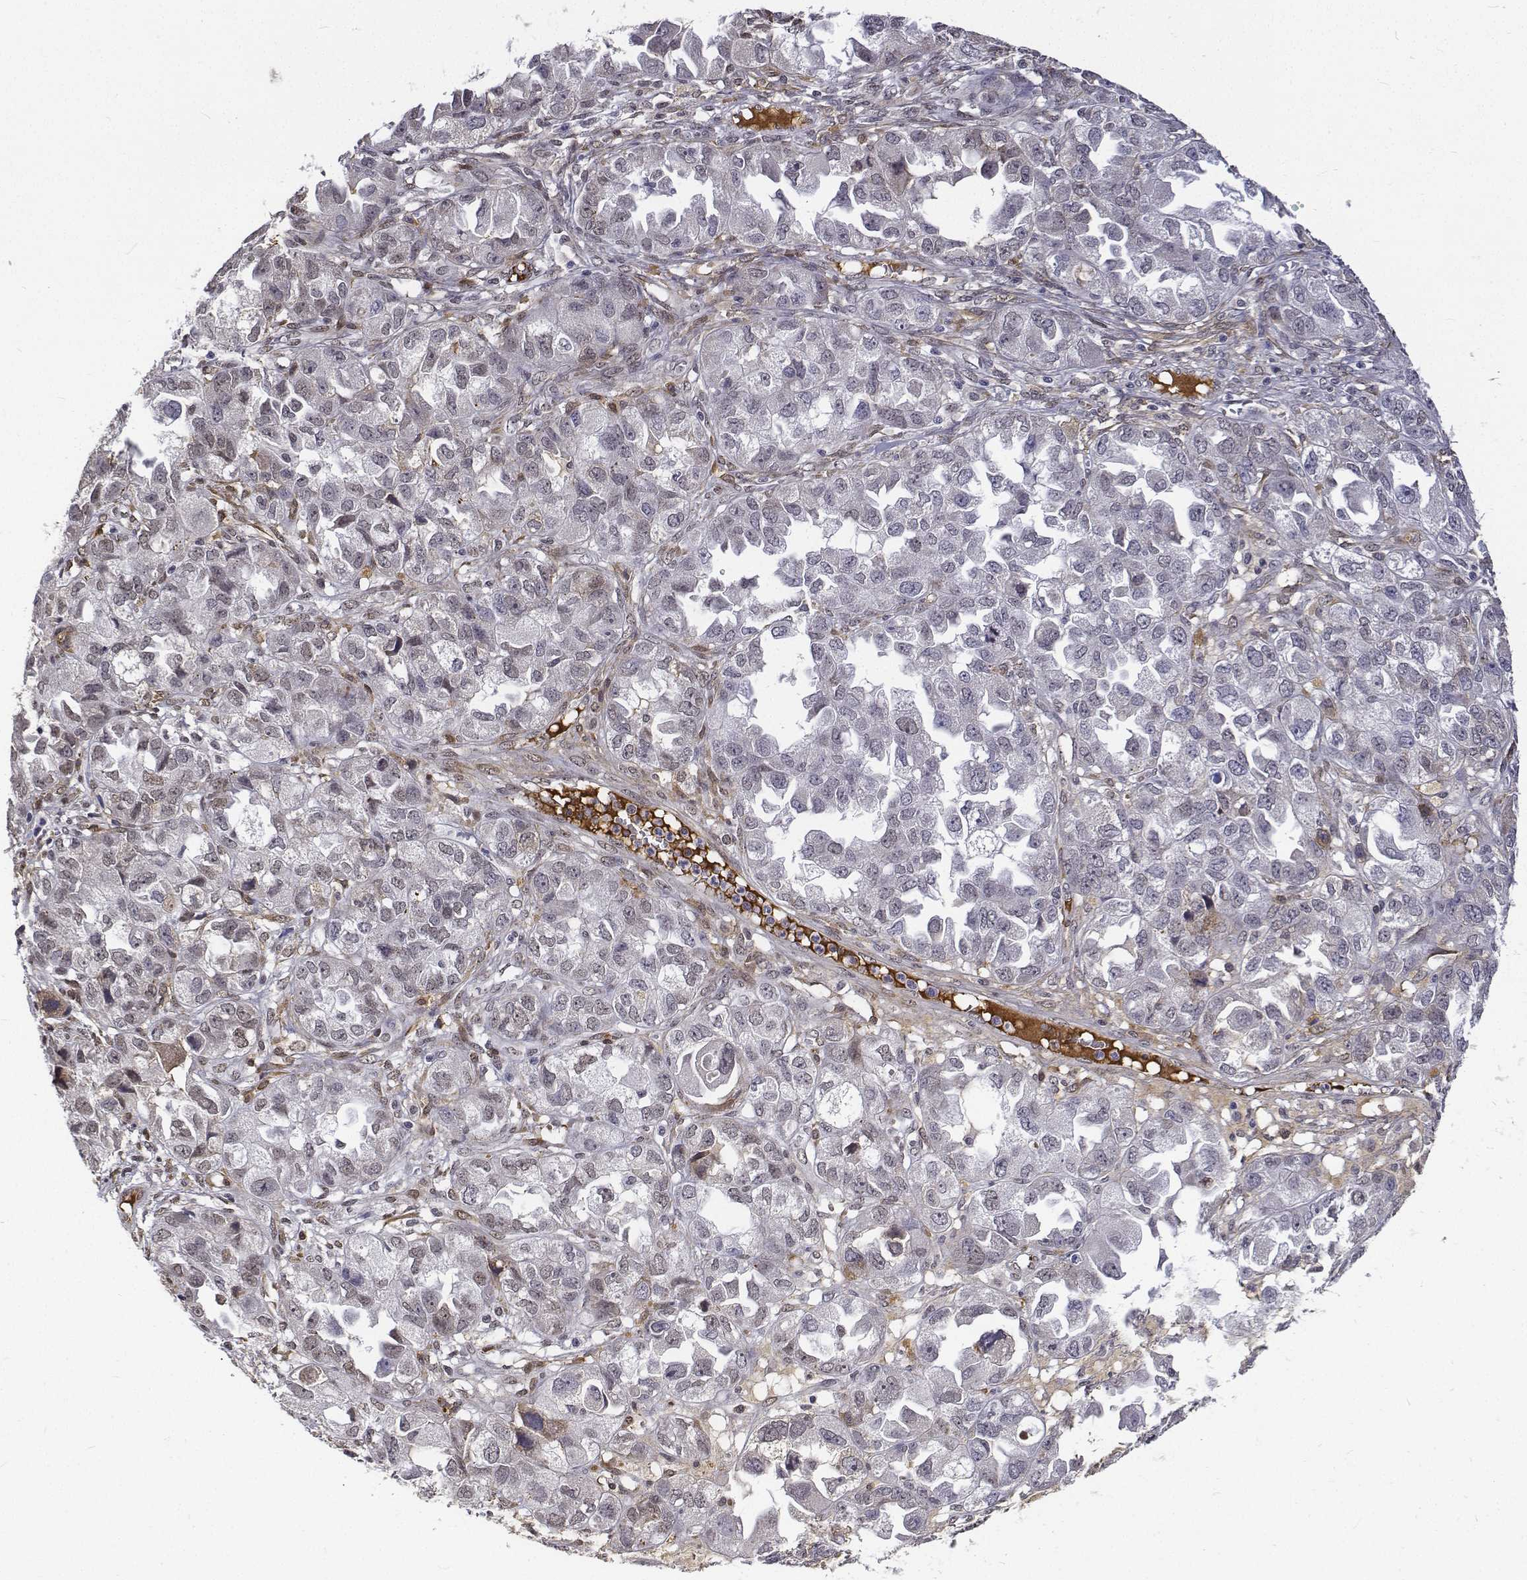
{"staining": {"intensity": "negative", "quantity": "none", "location": "none"}, "tissue": "ovarian cancer", "cell_type": "Tumor cells", "image_type": "cancer", "snomed": [{"axis": "morphology", "description": "Cystadenocarcinoma, serous, NOS"}, {"axis": "topography", "description": "Ovary"}], "caption": "Ovarian cancer was stained to show a protein in brown. There is no significant staining in tumor cells.", "gene": "ATRX", "patient": {"sex": "female", "age": 84}}